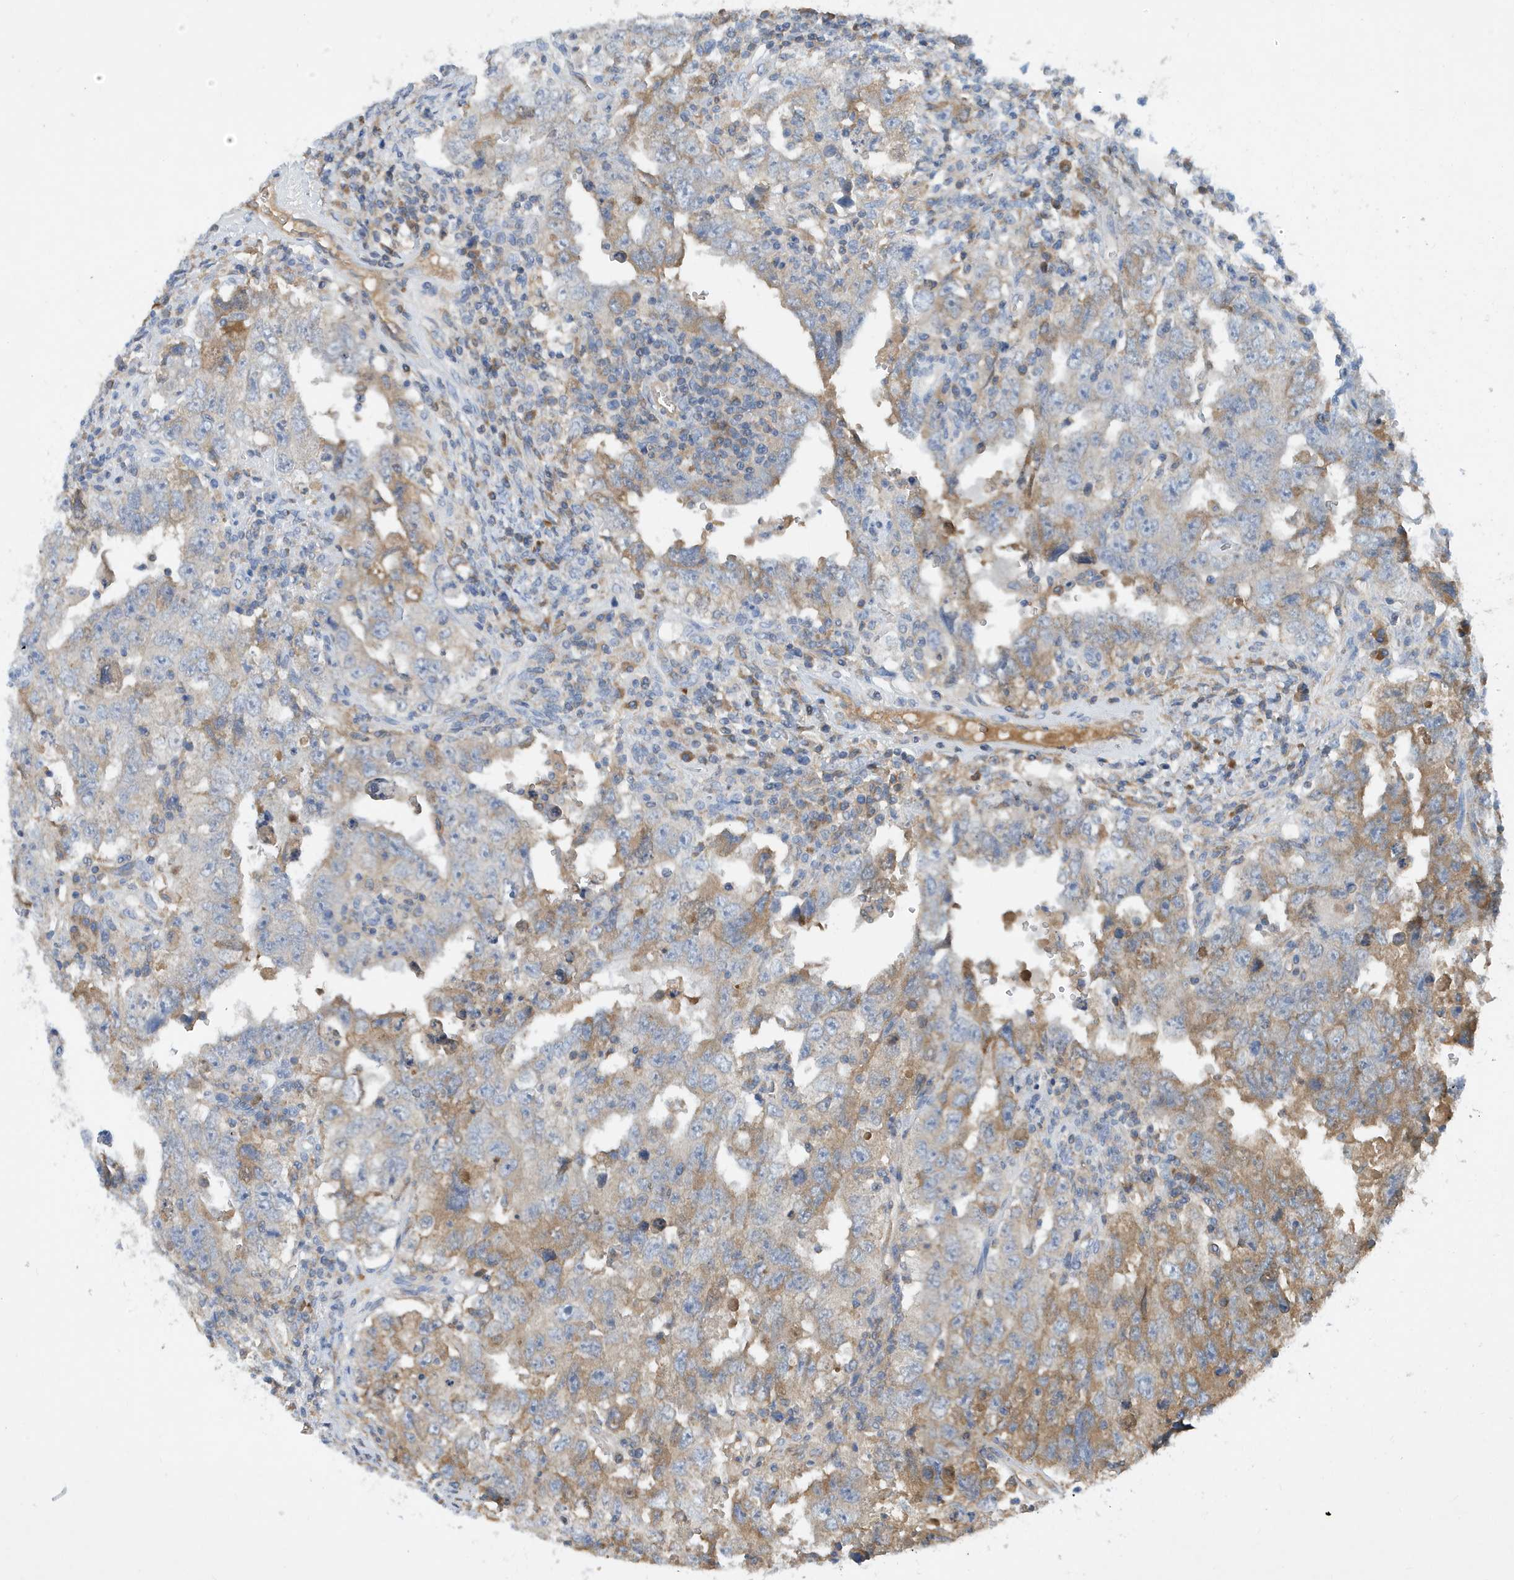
{"staining": {"intensity": "moderate", "quantity": "<25%", "location": "cytoplasmic/membranous"}, "tissue": "testis cancer", "cell_type": "Tumor cells", "image_type": "cancer", "snomed": [{"axis": "morphology", "description": "Carcinoma, Embryonal, NOS"}, {"axis": "topography", "description": "Testis"}], "caption": "Human testis cancer (embryonal carcinoma) stained with a brown dye displays moderate cytoplasmic/membranous positive positivity in about <25% of tumor cells.", "gene": "STK19", "patient": {"sex": "male", "age": 26}}